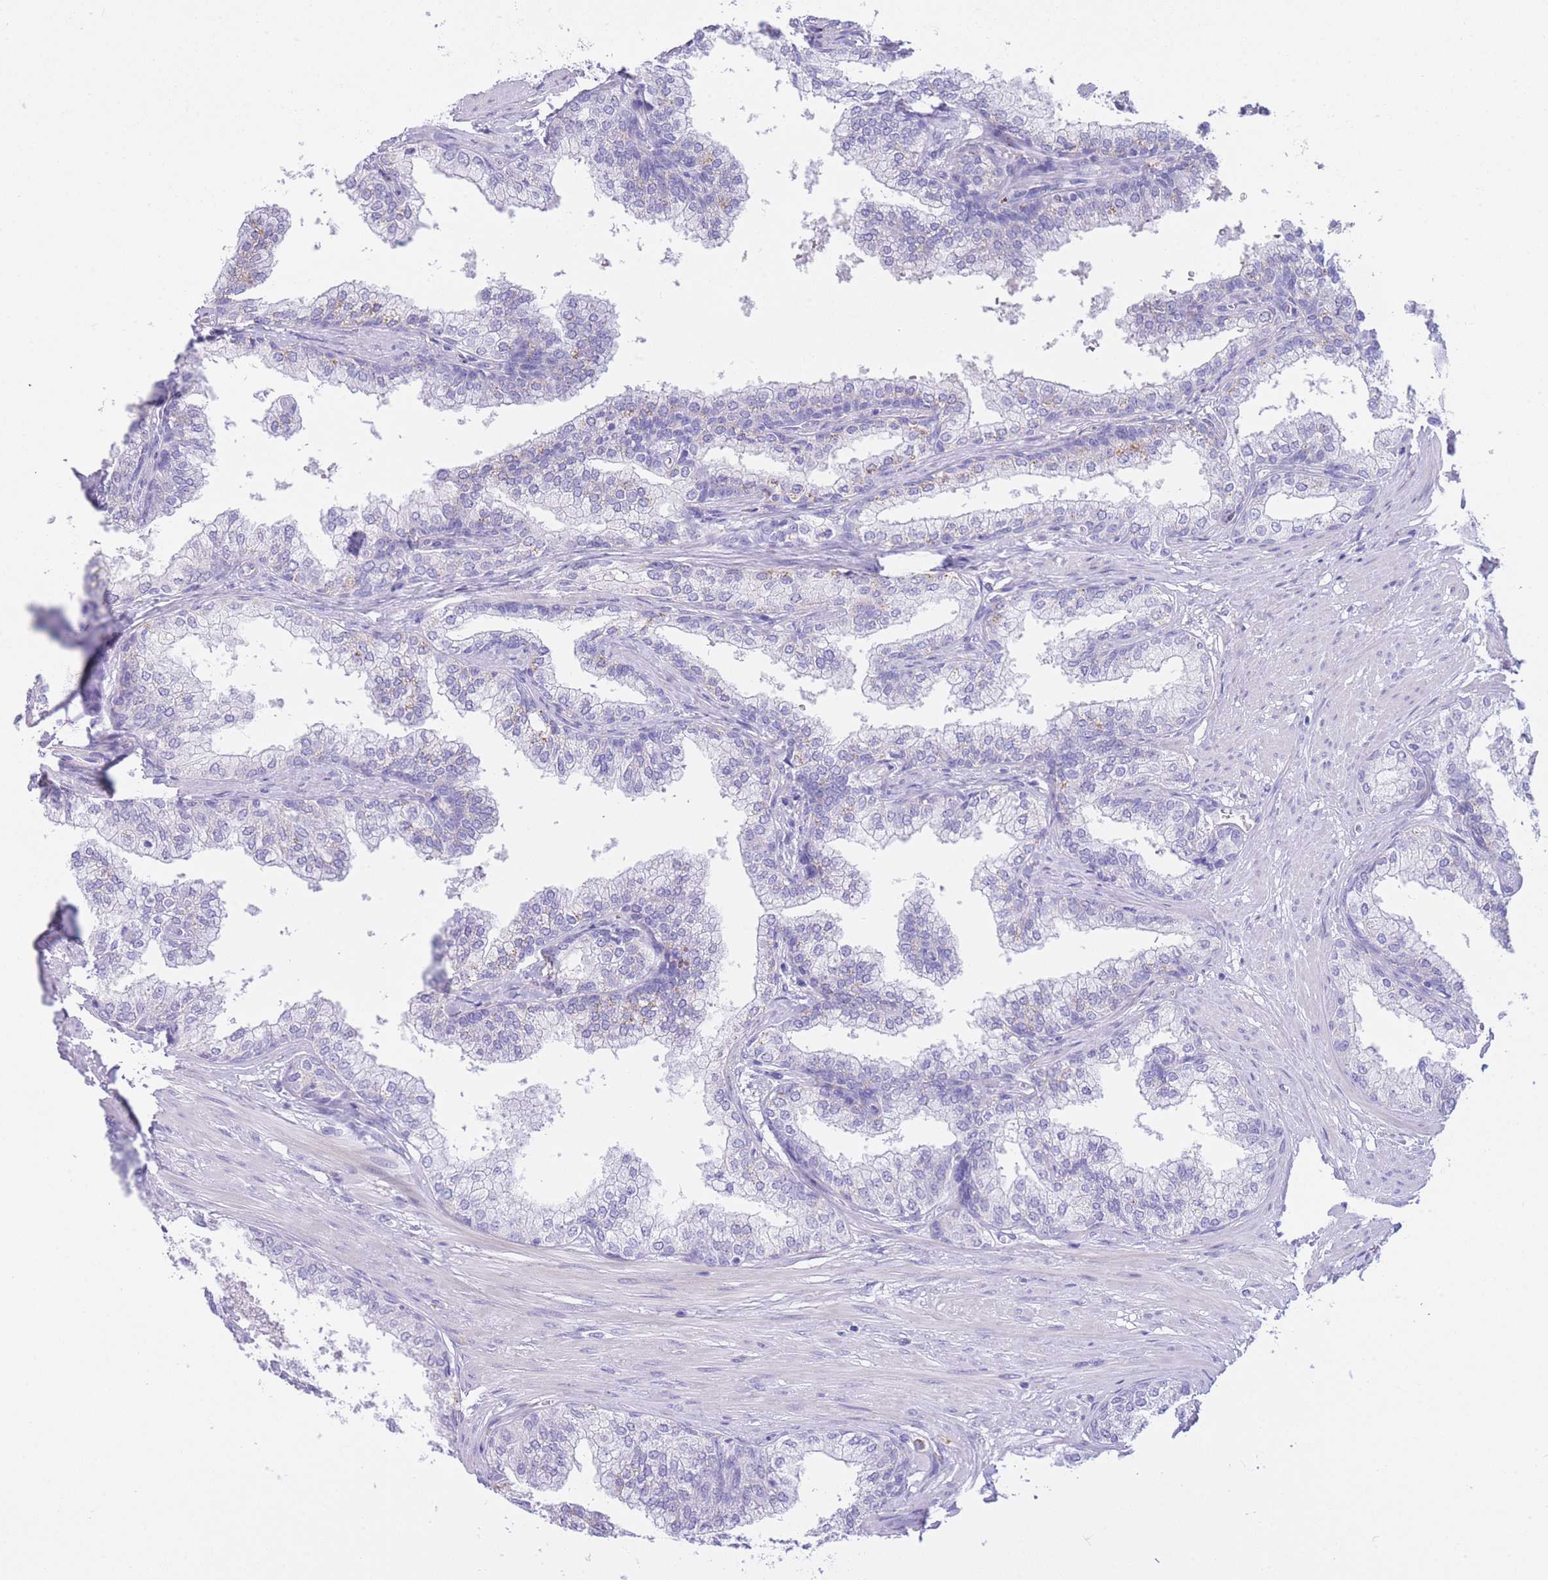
{"staining": {"intensity": "negative", "quantity": "none", "location": "none"}, "tissue": "prostate", "cell_type": "Glandular cells", "image_type": "normal", "snomed": [{"axis": "morphology", "description": "Normal tissue, NOS"}, {"axis": "topography", "description": "Prostate"}], "caption": "IHC image of benign prostate stained for a protein (brown), which reveals no expression in glandular cells. (DAB immunohistochemistry (IHC) visualized using brightfield microscopy, high magnification).", "gene": "PLBD1", "patient": {"sex": "male", "age": 60}}